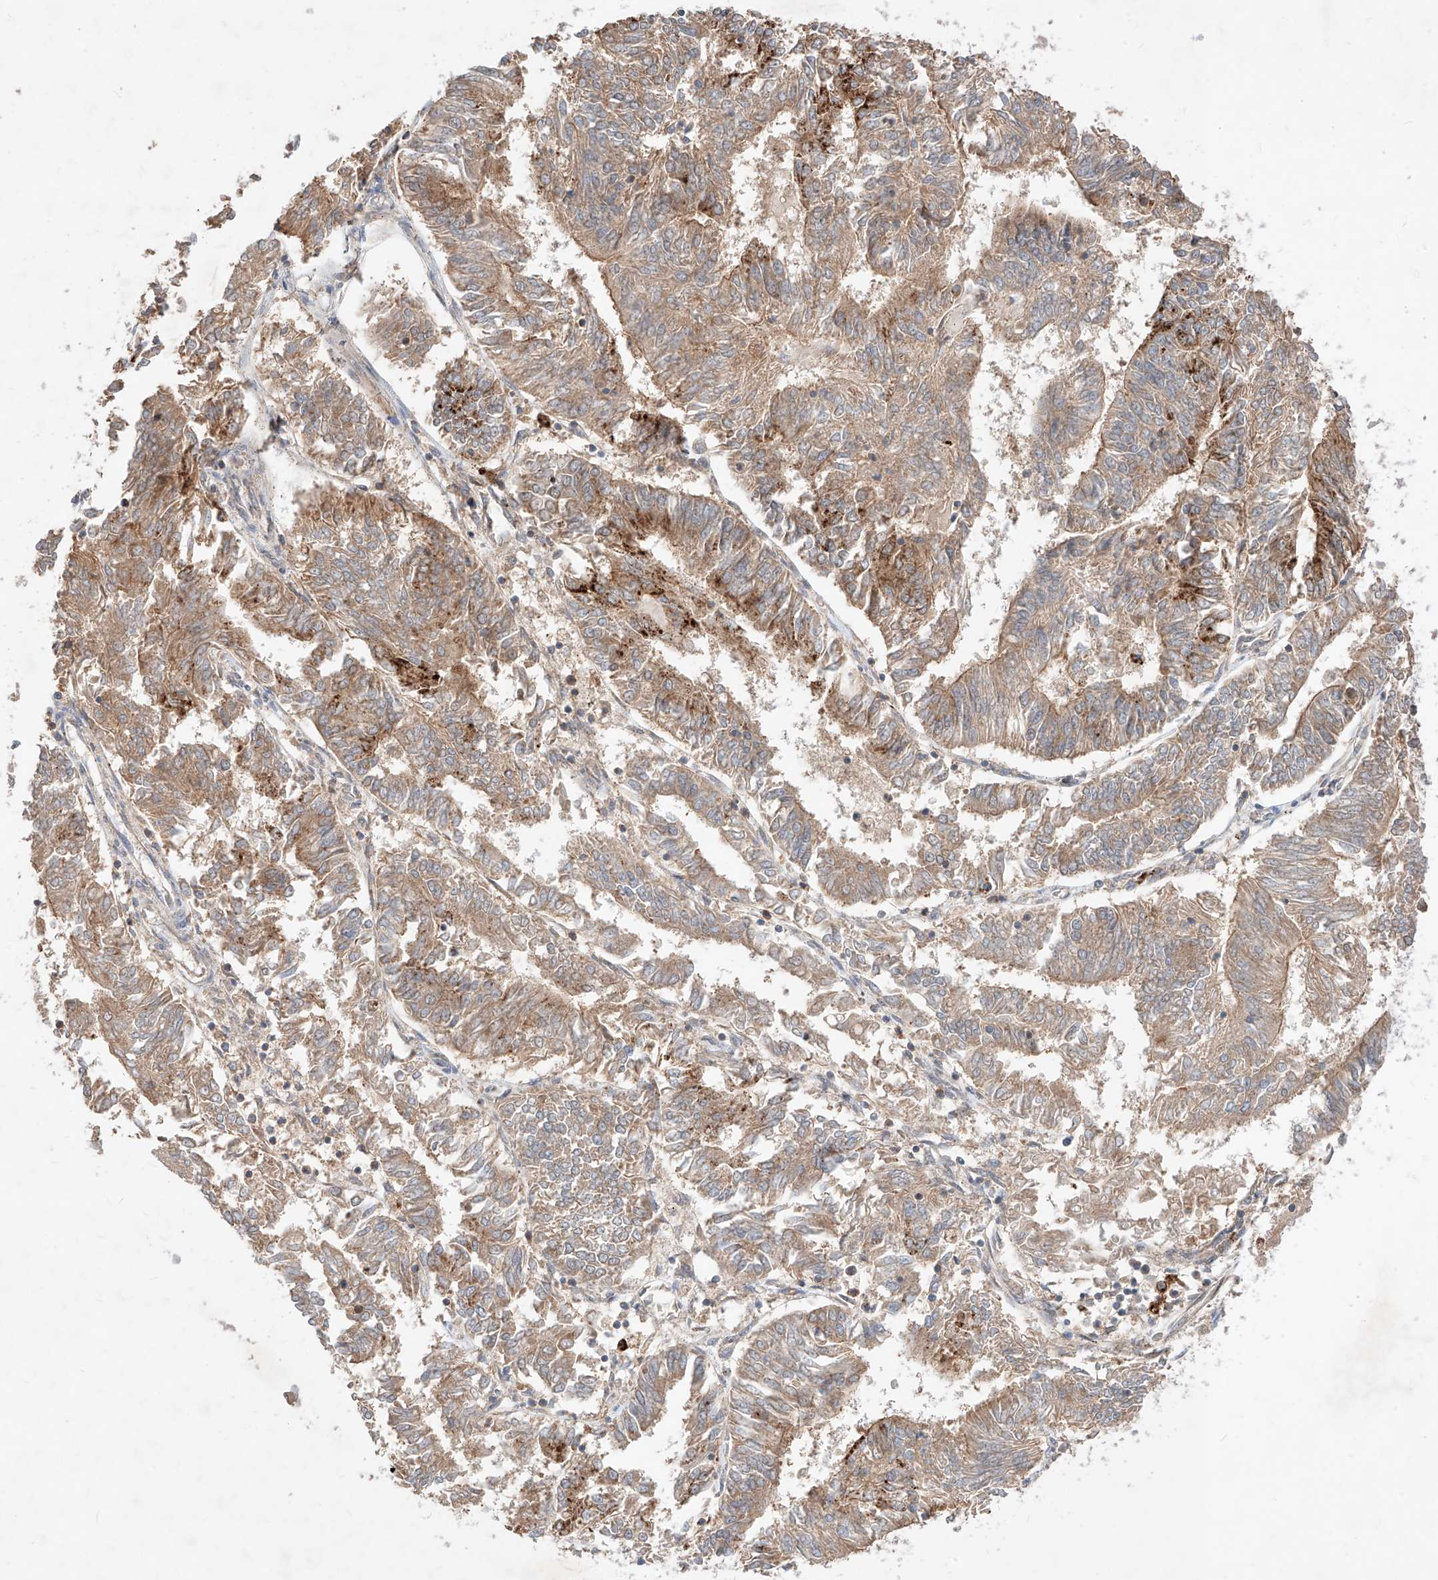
{"staining": {"intensity": "moderate", "quantity": ">75%", "location": "cytoplasmic/membranous"}, "tissue": "endometrial cancer", "cell_type": "Tumor cells", "image_type": "cancer", "snomed": [{"axis": "morphology", "description": "Adenocarcinoma, NOS"}, {"axis": "topography", "description": "Endometrium"}], "caption": "This histopathology image reveals endometrial cancer (adenocarcinoma) stained with immunohistochemistry (IHC) to label a protein in brown. The cytoplasmic/membranous of tumor cells show moderate positivity for the protein. Nuclei are counter-stained blue.", "gene": "TSNAX", "patient": {"sex": "female", "age": 58}}